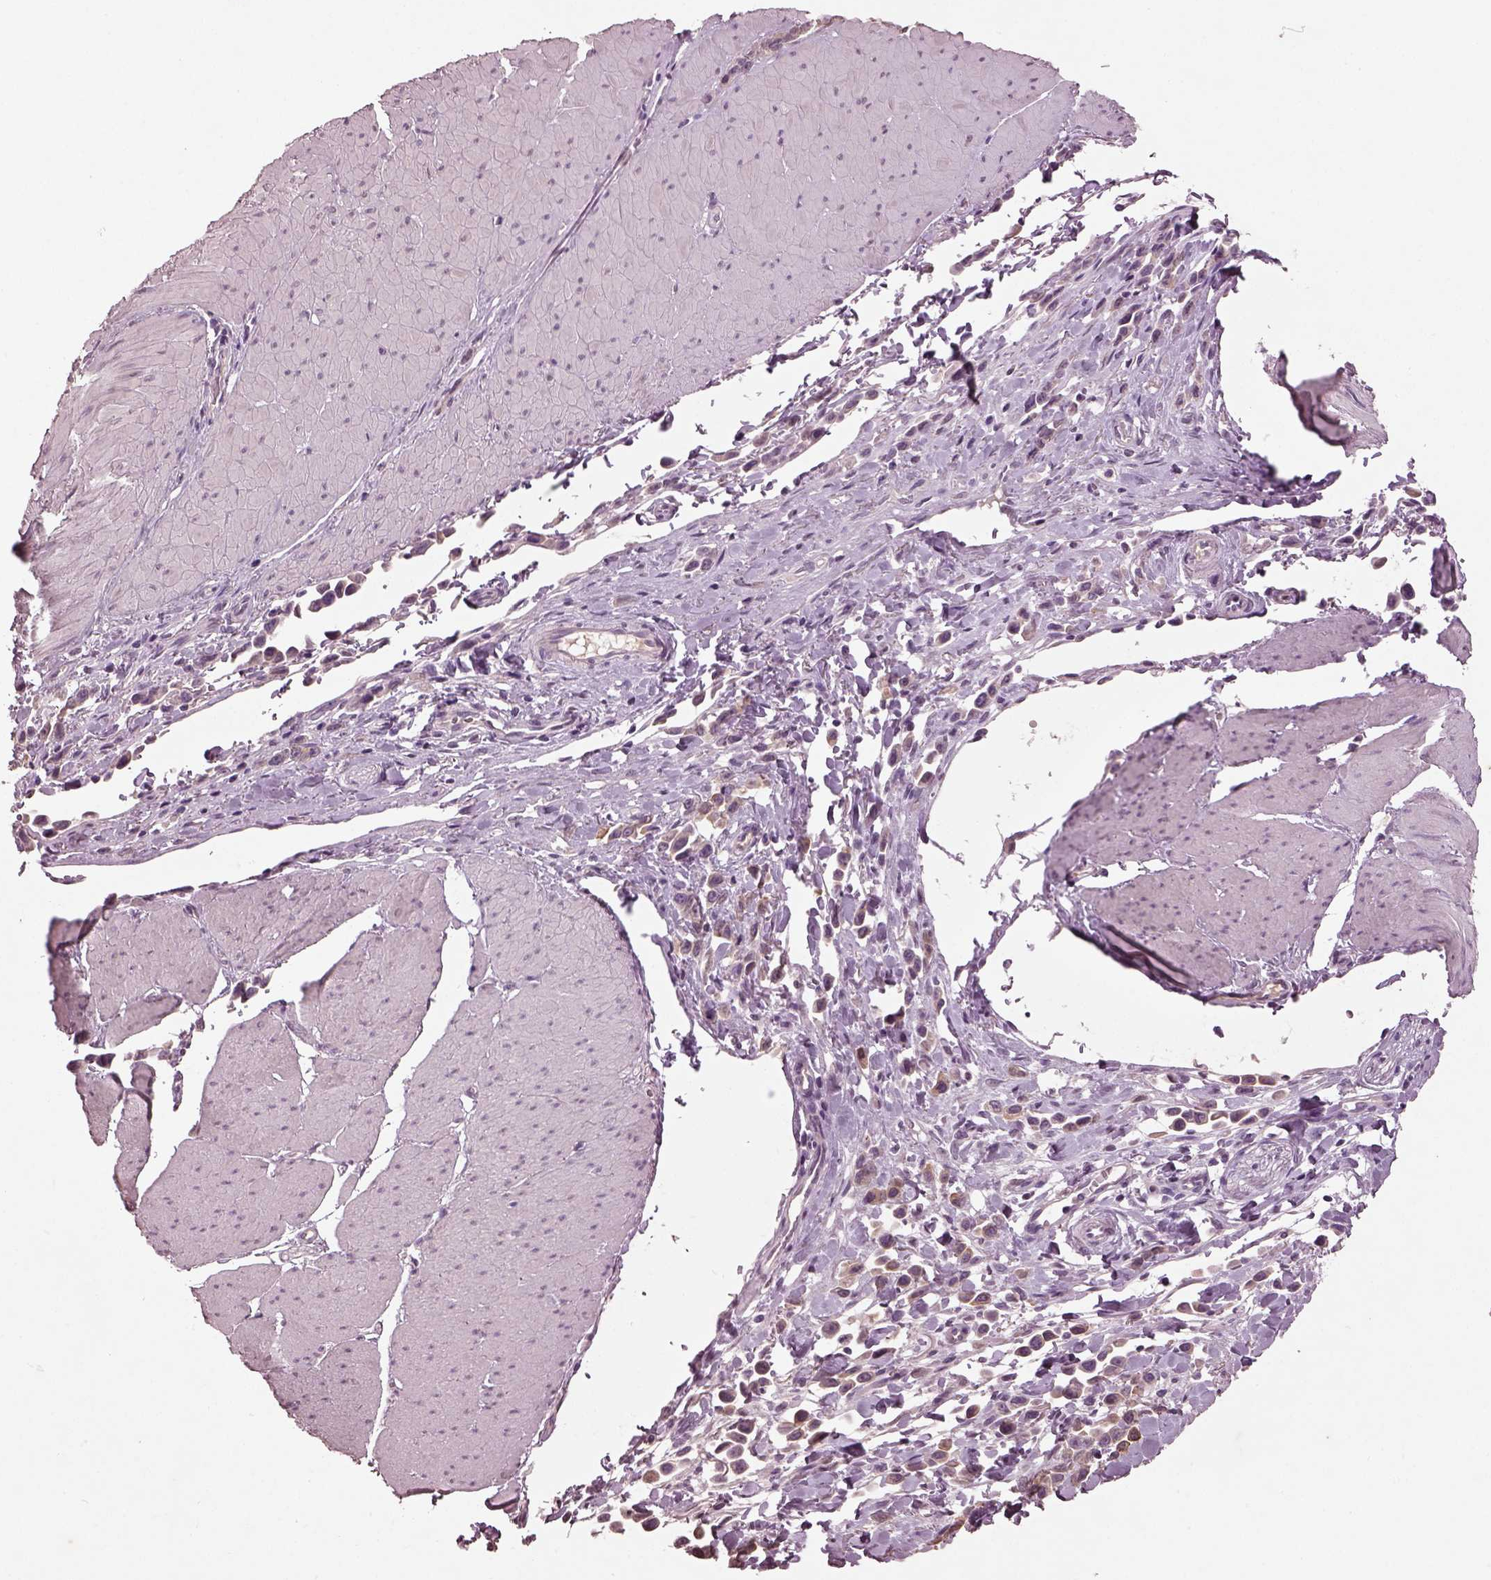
{"staining": {"intensity": "negative", "quantity": "none", "location": "none"}, "tissue": "stomach cancer", "cell_type": "Tumor cells", "image_type": "cancer", "snomed": [{"axis": "morphology", "description": "Adenocarcinoma, NOS"}, {"axis": "topography", "description": "Stomach"}], "caption": "Immunohistochemistry image of stomach adenocarcinoma stained for a protein (brown), which reveals no expression in tumor cells.", "gene": "KCNIP3", "patient": {"sex": "male", "age": 47}}